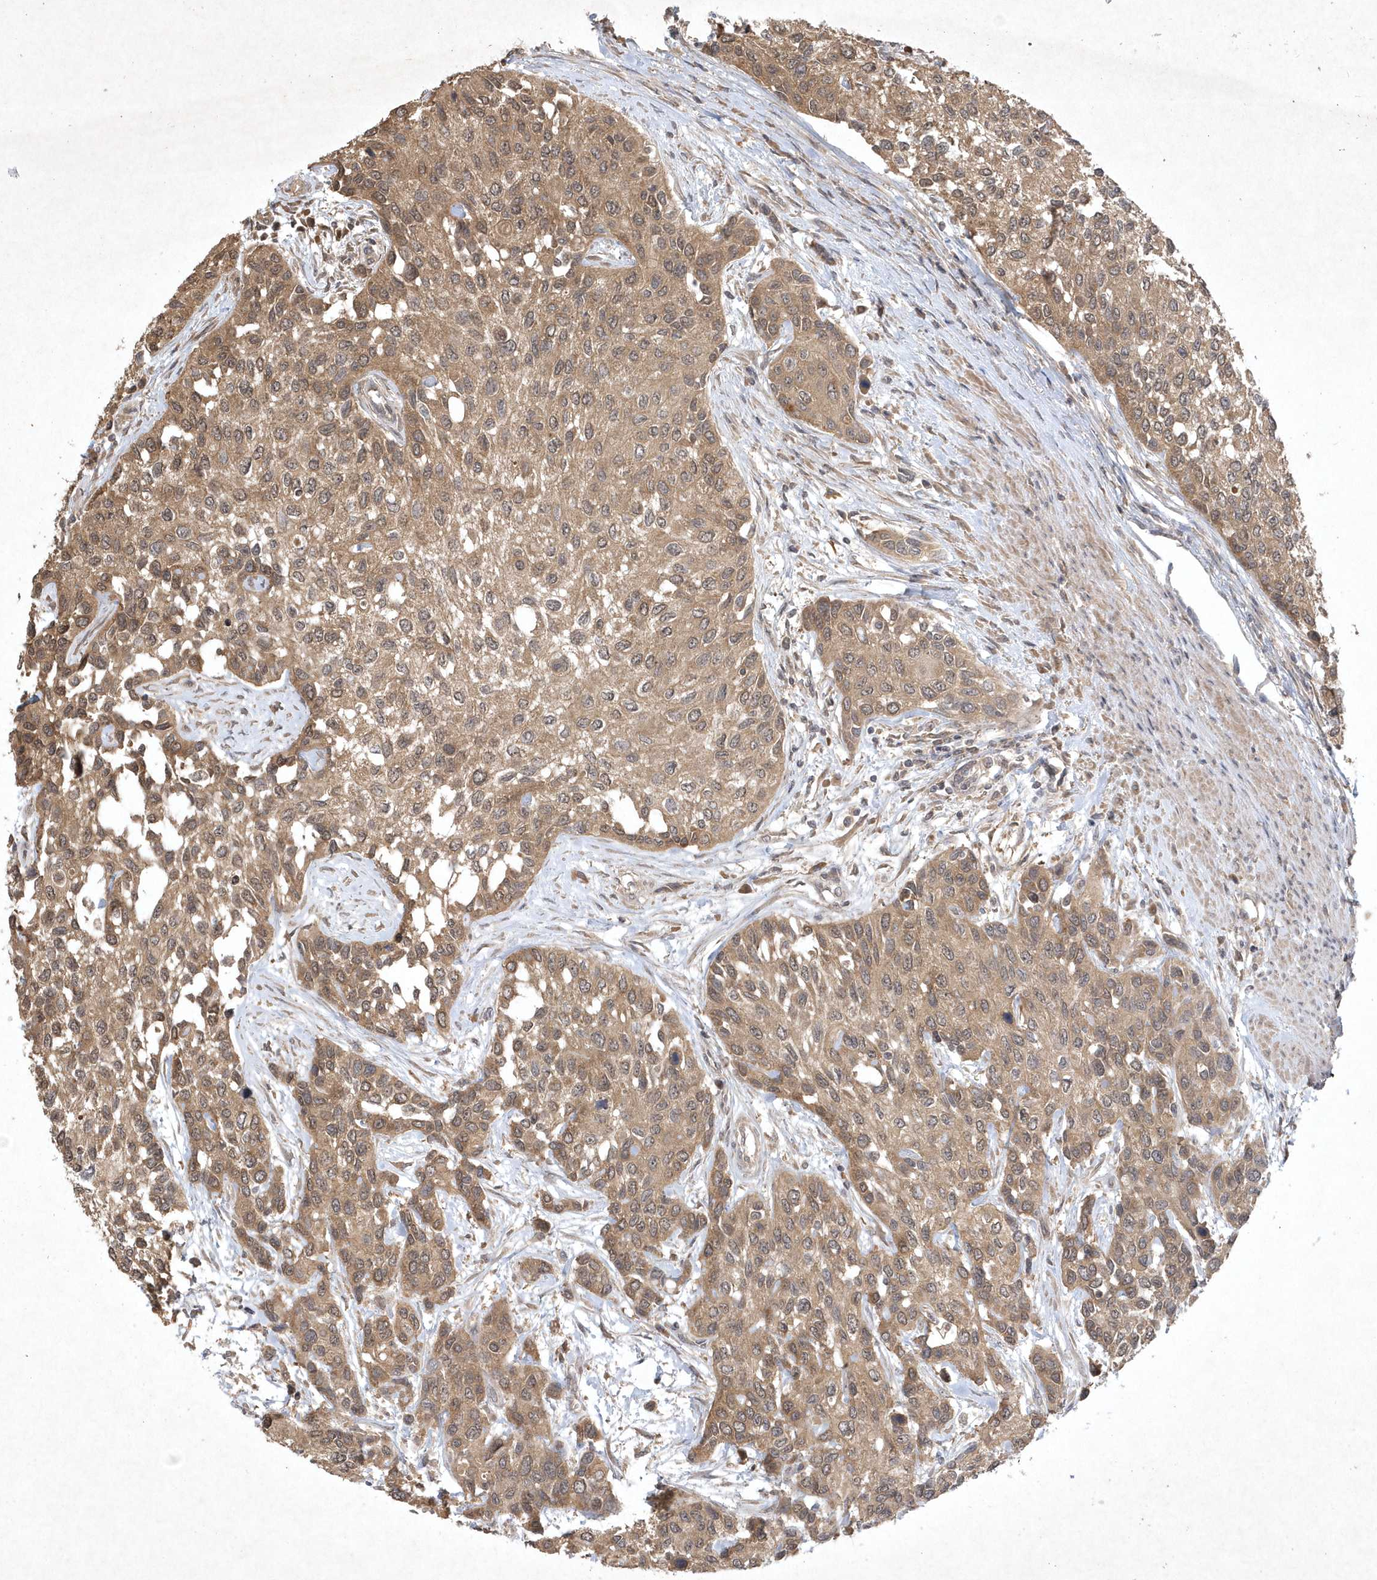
{"staining": {"intensity": "moderate", "quantity": ">75%", "location": "cytoplasmic/membranous"}, "tissue": "urothelial cancer", "cell_type": "Tumor cells", "image_type": "cancer", "snomed": [{"axis": "morphology", "description": "Normal tissue, NOS"}, {"axis": "morphology", "description": "Urothelial carcinoma, High grade"}, {"axis": "topography", "description": "Vascular tissue"}, {"axis": "topography", "description": "Urinary bladder"}], "caption": "IHC of urothelial cancer shows medium levels of moderate cytoplasmic/membranous positivity in about >75% of tumor cells.", "gene": "AKR7A2", "patient": {"sex": "female", "age": 56}}